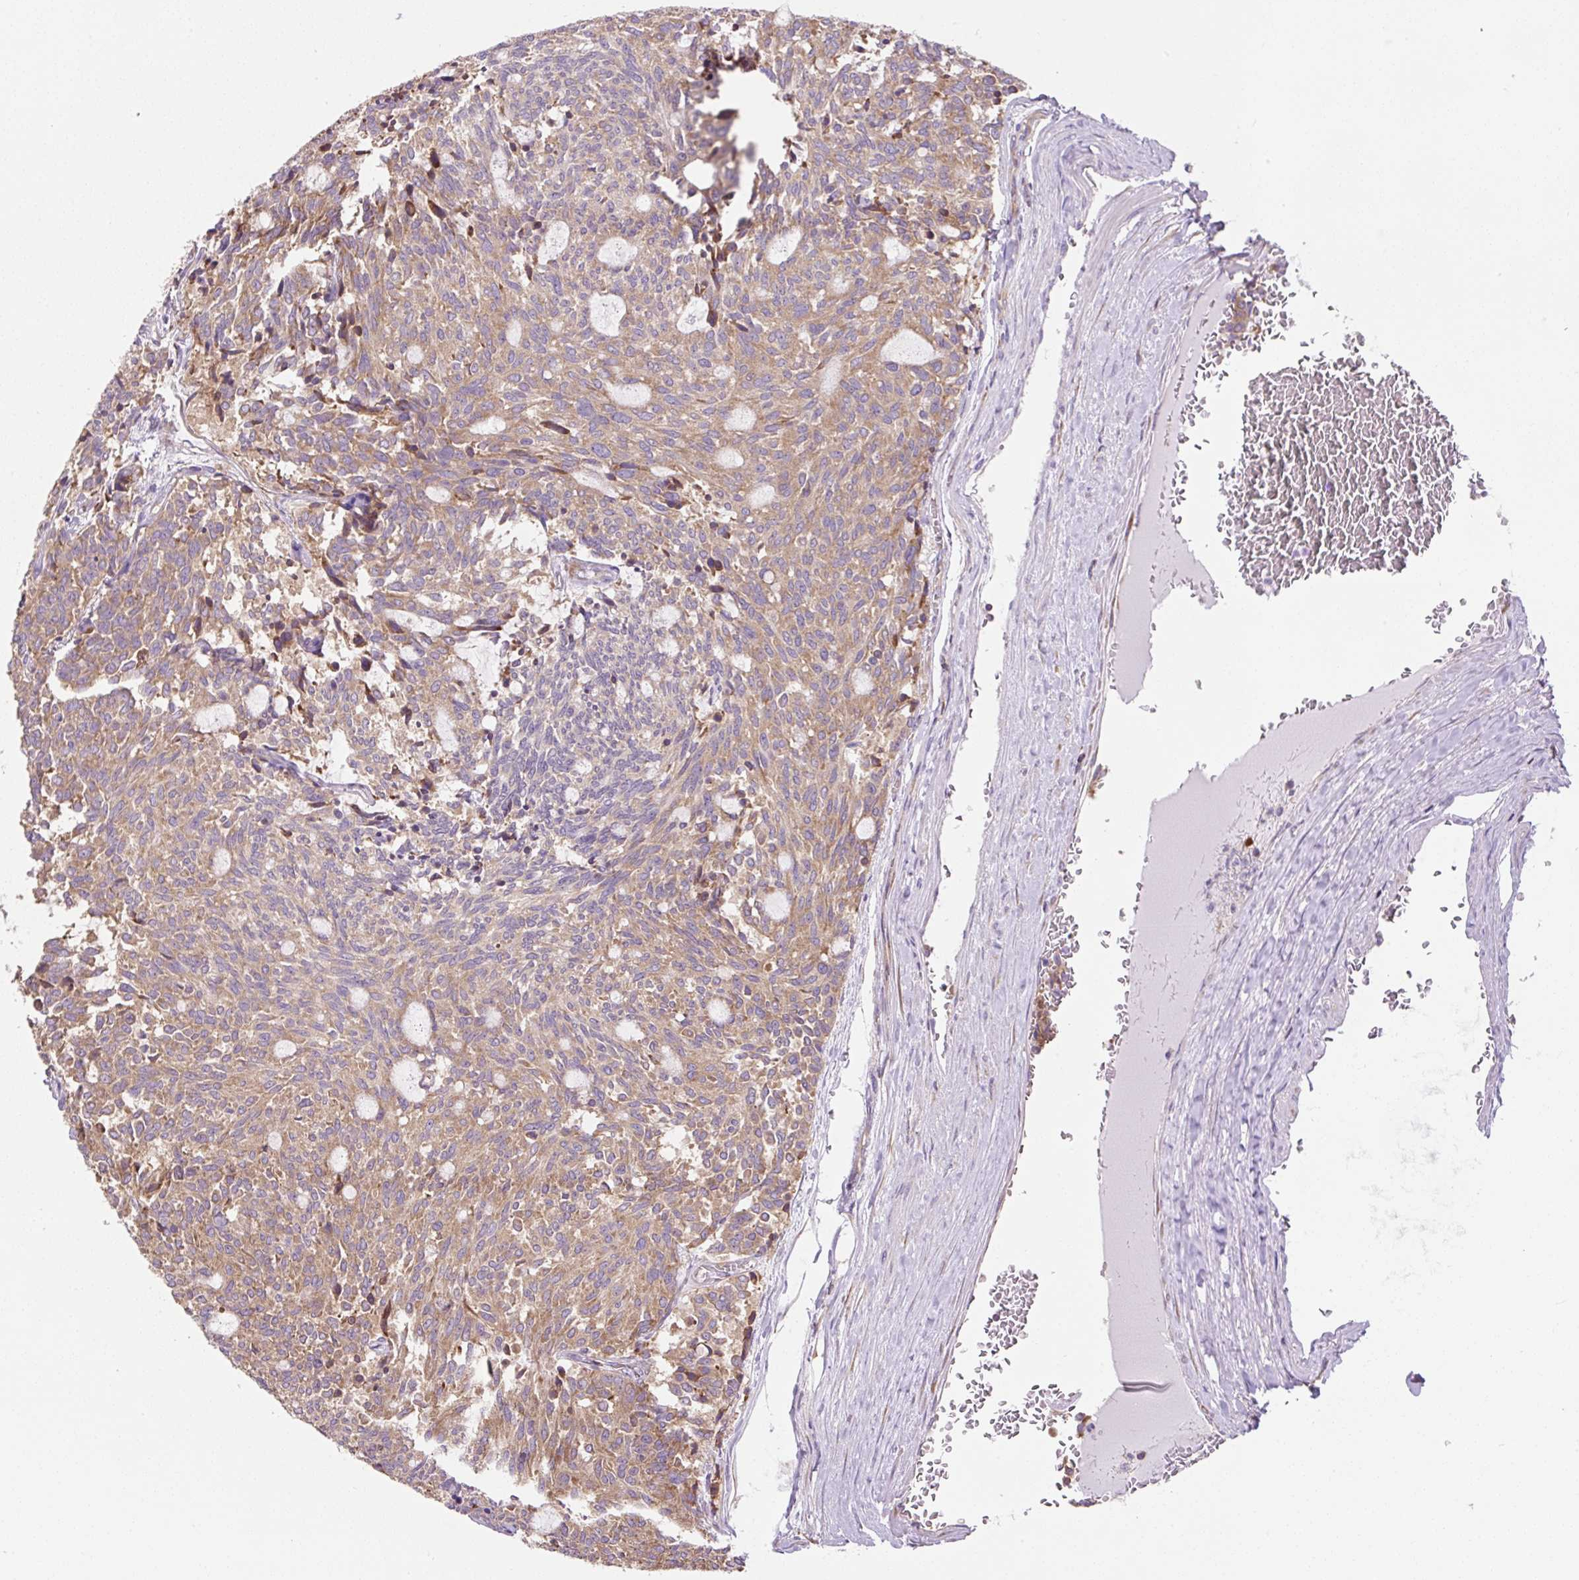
{"staining": {"intensity": "moderate", "quantity": ">75%", "location": "cytoplasmic/membranous"}, "tissue": "carcinoid", "cell_type": "Tumor cells", "image_type": "cancer", "snomed": [{"axis": "morphology", "description": "Carcinoid, malignant, NOS"}, {"axis": "topography", "description": "Pancreas"}], "caption": "Immunohistochemical staining of carcinoid exhibits medium levels of moderate cytoplasmic/membranous positivity in approximately >75% of tumor cells.", "gene": "RPS23", "patient": {"sex": "female", "age": 54}}